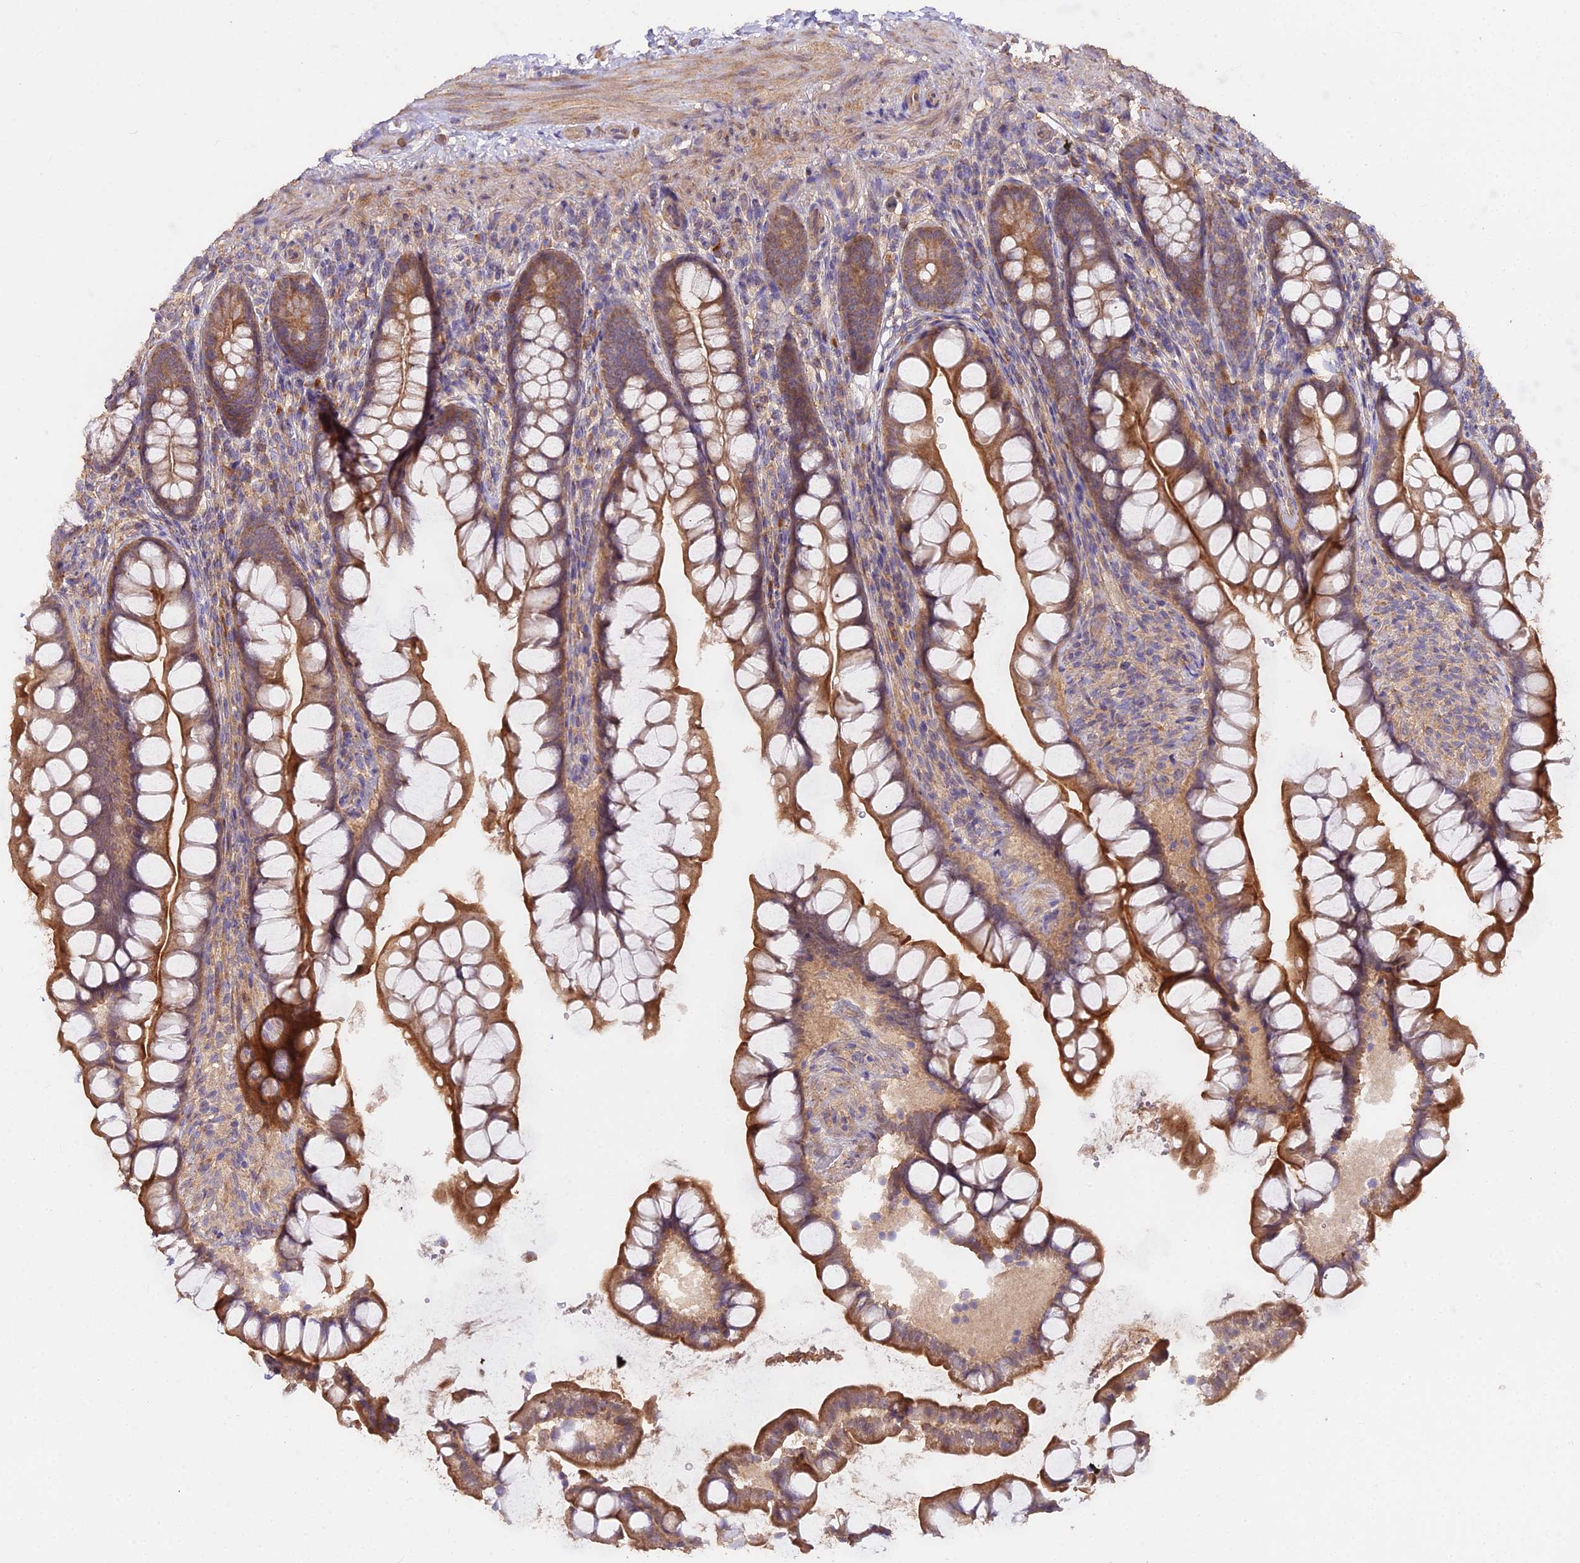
{"staining": {"intensity": "moderate", "quantity": ">75%", "location": "cytoplasmic/membranous"}, "tissue": "small intestine", "cell_type": "Glandular cells", "image_type": "normal", "snomed": [{"axis": "morphology", "description": "Normal tissue, NOS"}, {"axis": "topography", "description": "Small intestine"}], "caption": "A brown stain highlights moderate cytoplasmic/membranous positivity of a protein in glandular cells of normal human small intestine.", "gene": "METTL13", "patient": {"sex": "male", "age": 70}}